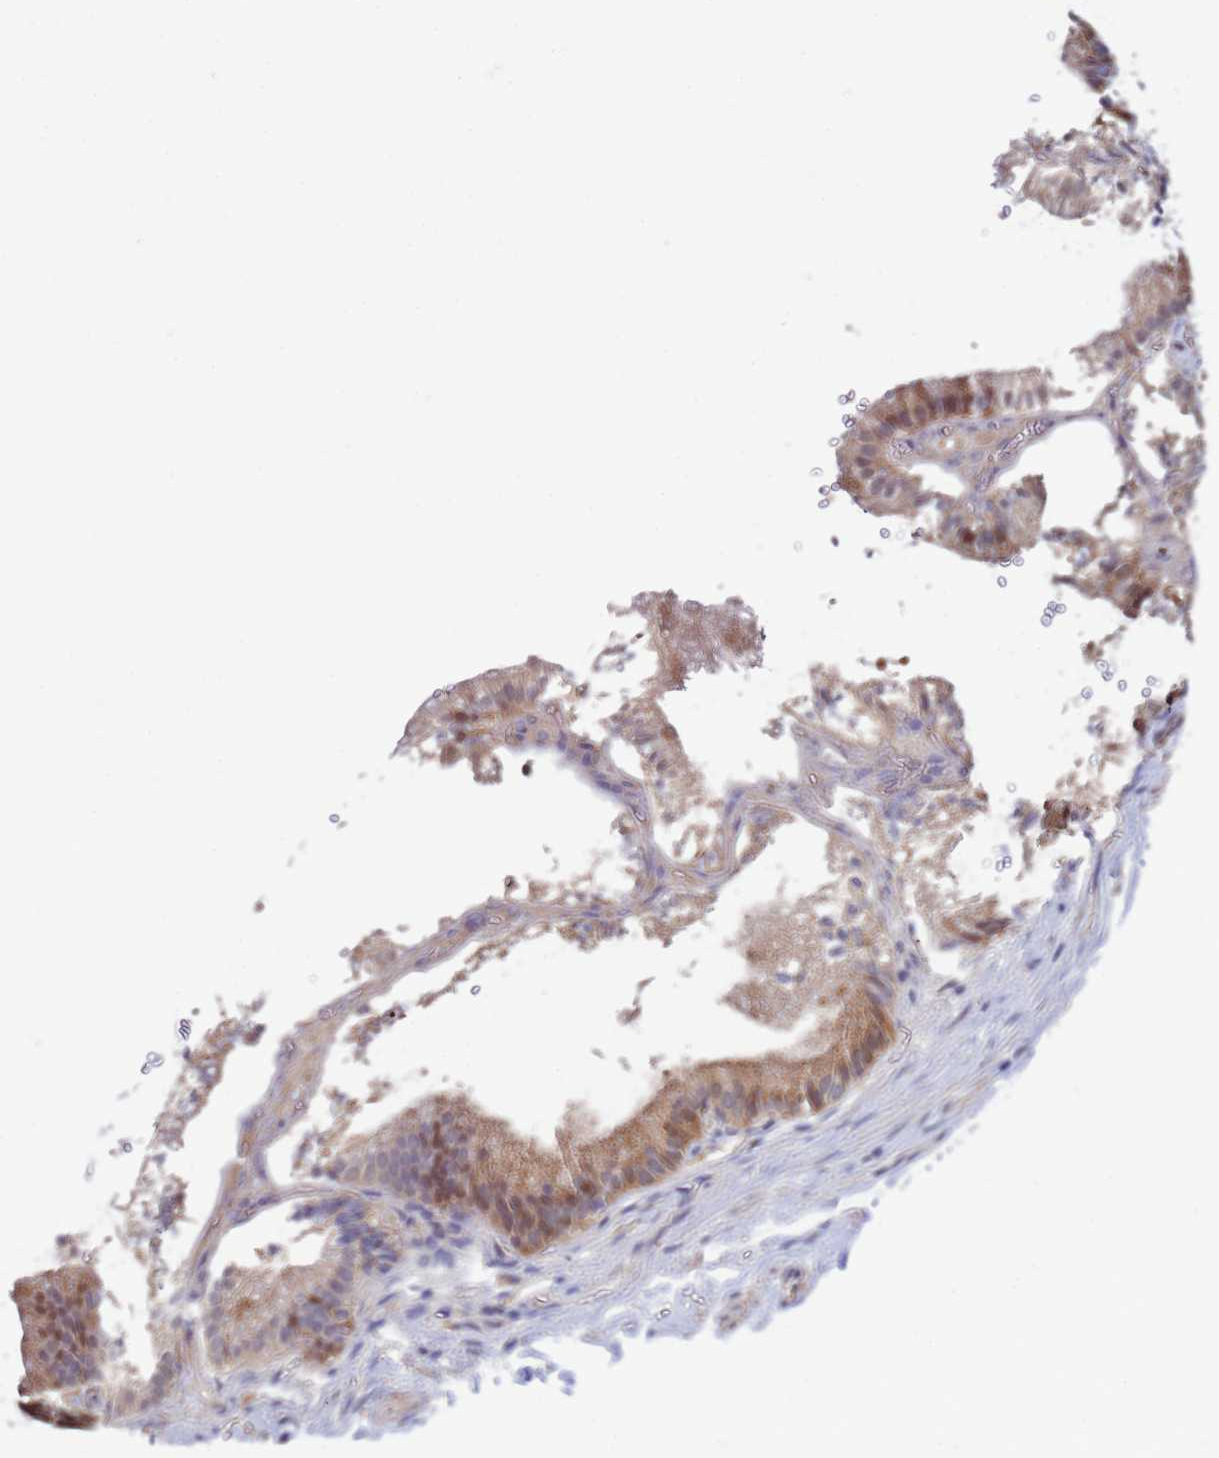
{"staining": {"intensity": "negative", "quantity": "none", "location": "none"}, "tissue": "adipose tissue", "cell_type": "Adipocytes", "image_type": "normal", "snomed": [{"axis": "morphology", "description": "Normal tissue, NOS"}, {"axis": "topography", "description": "Gallbladder"}, {"axis": "topography", "description": "Peripheral nerve tissue"}], "caption": "Immunohistochemical staining of unremarkable human adipose tissue reveals no significant positivity in adipocytes. The staining was performed using DAB (3,3'-diaminobenzidine) to visualize the protein expression in brown, while the nuclei were stained in blue with hematoxylin (Magnification: 20x).", "gene": "NAXE", "patient": {"sex": "male", "age": 38}}